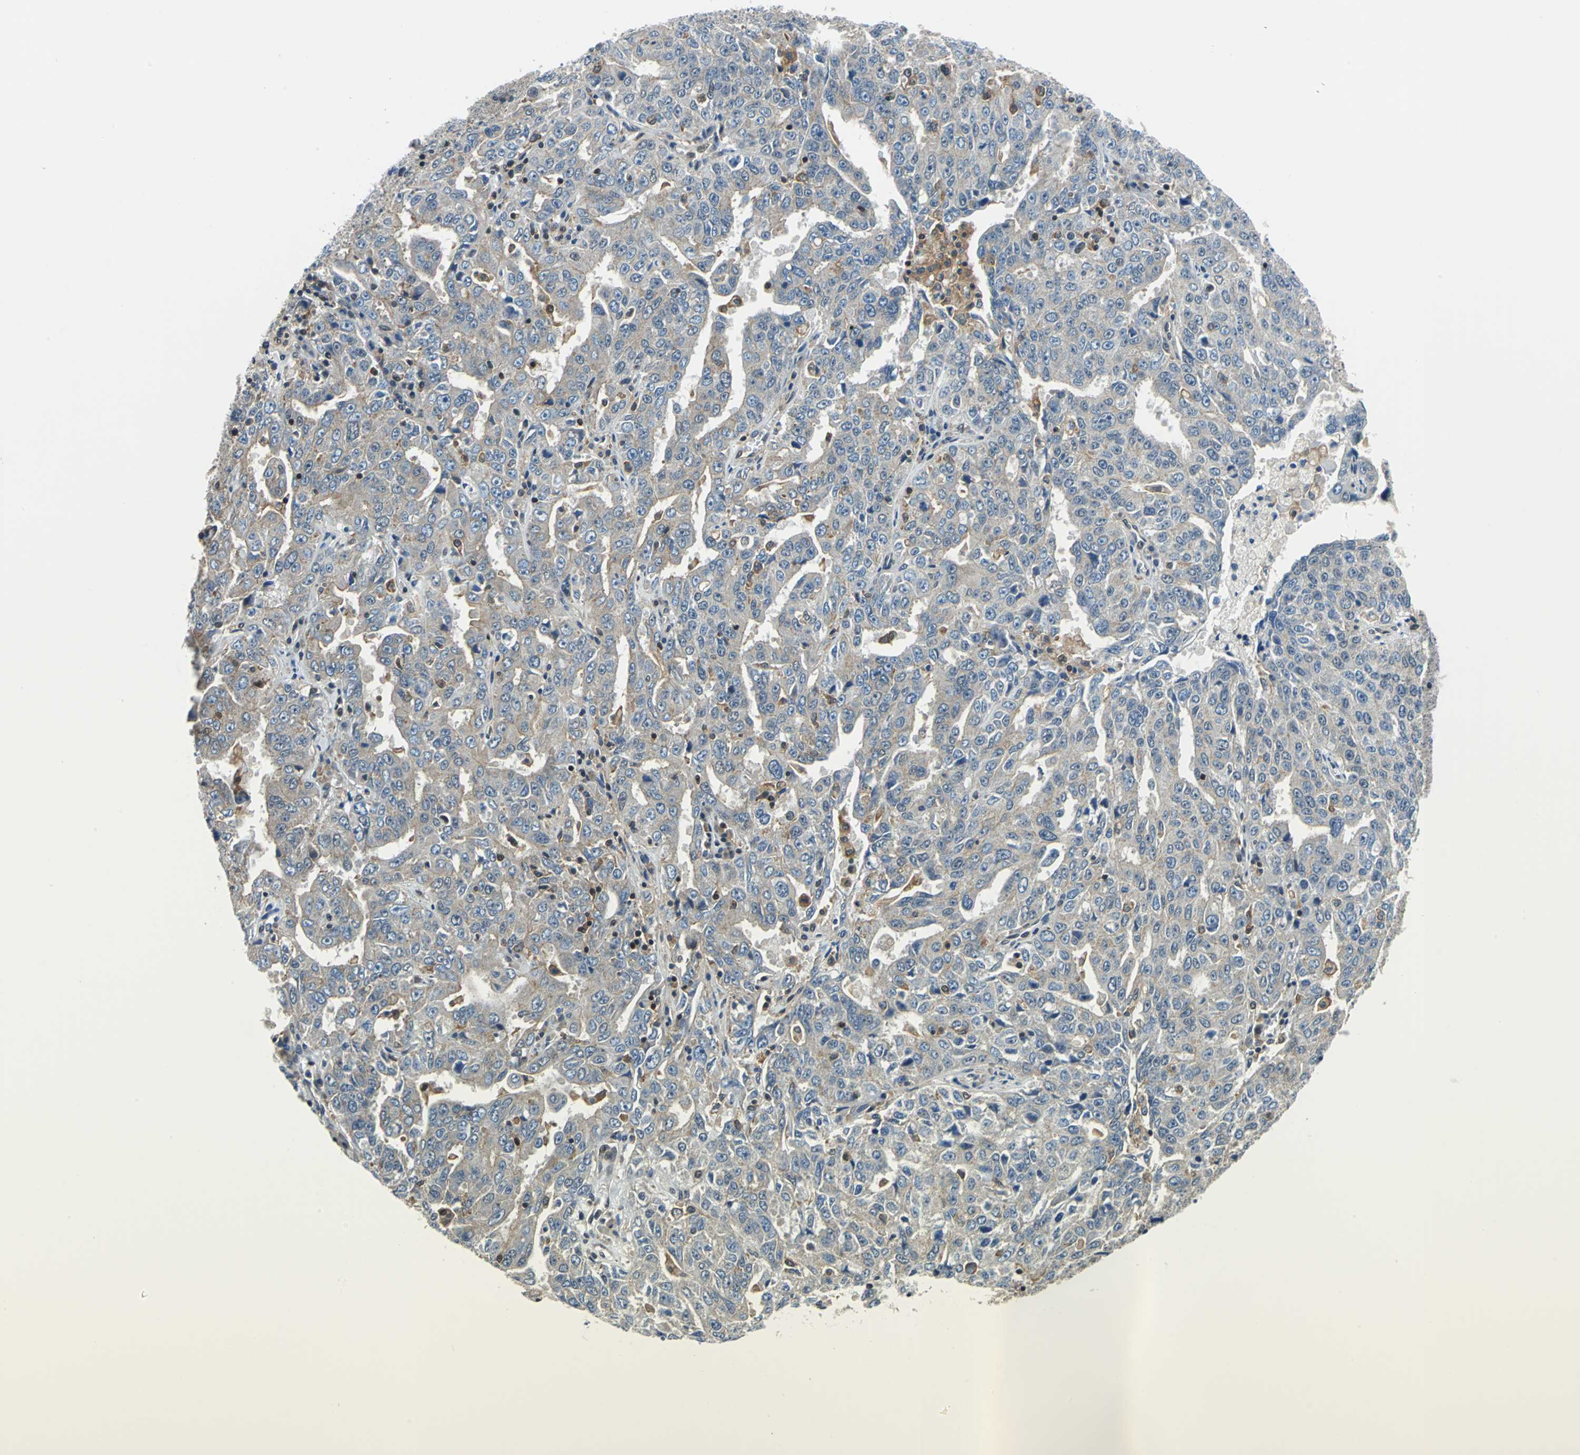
{"staining": {"intensity": "weak", "quantity": "25%-75%", "location": "cytoplasmic/membranous,nuclear"}, "tissue": "ovarian cancer", "cell_type": "Tumor cells", "image_type": "cancer", "snomed": [{"axis": "morphology", "description": "Carcinoma, endometroid"}, {"axis": "topography", "description": "Ovary"}], "caption": "Ovarian cancer (endometroid carcinoma) was stained to show a protein in brown. There is low levels of weak cytoplasmic/membranous and nuclear positivity in about 25%-75% of tumor cells. The staining was performed using DAB (3,3'-diaminobenzidine), with brown indicating positive protein expression. Nuclei are stained blue with hematoxylin.", "gene": "ARPC3", "patient": {"sex": "female", "age": 62}}